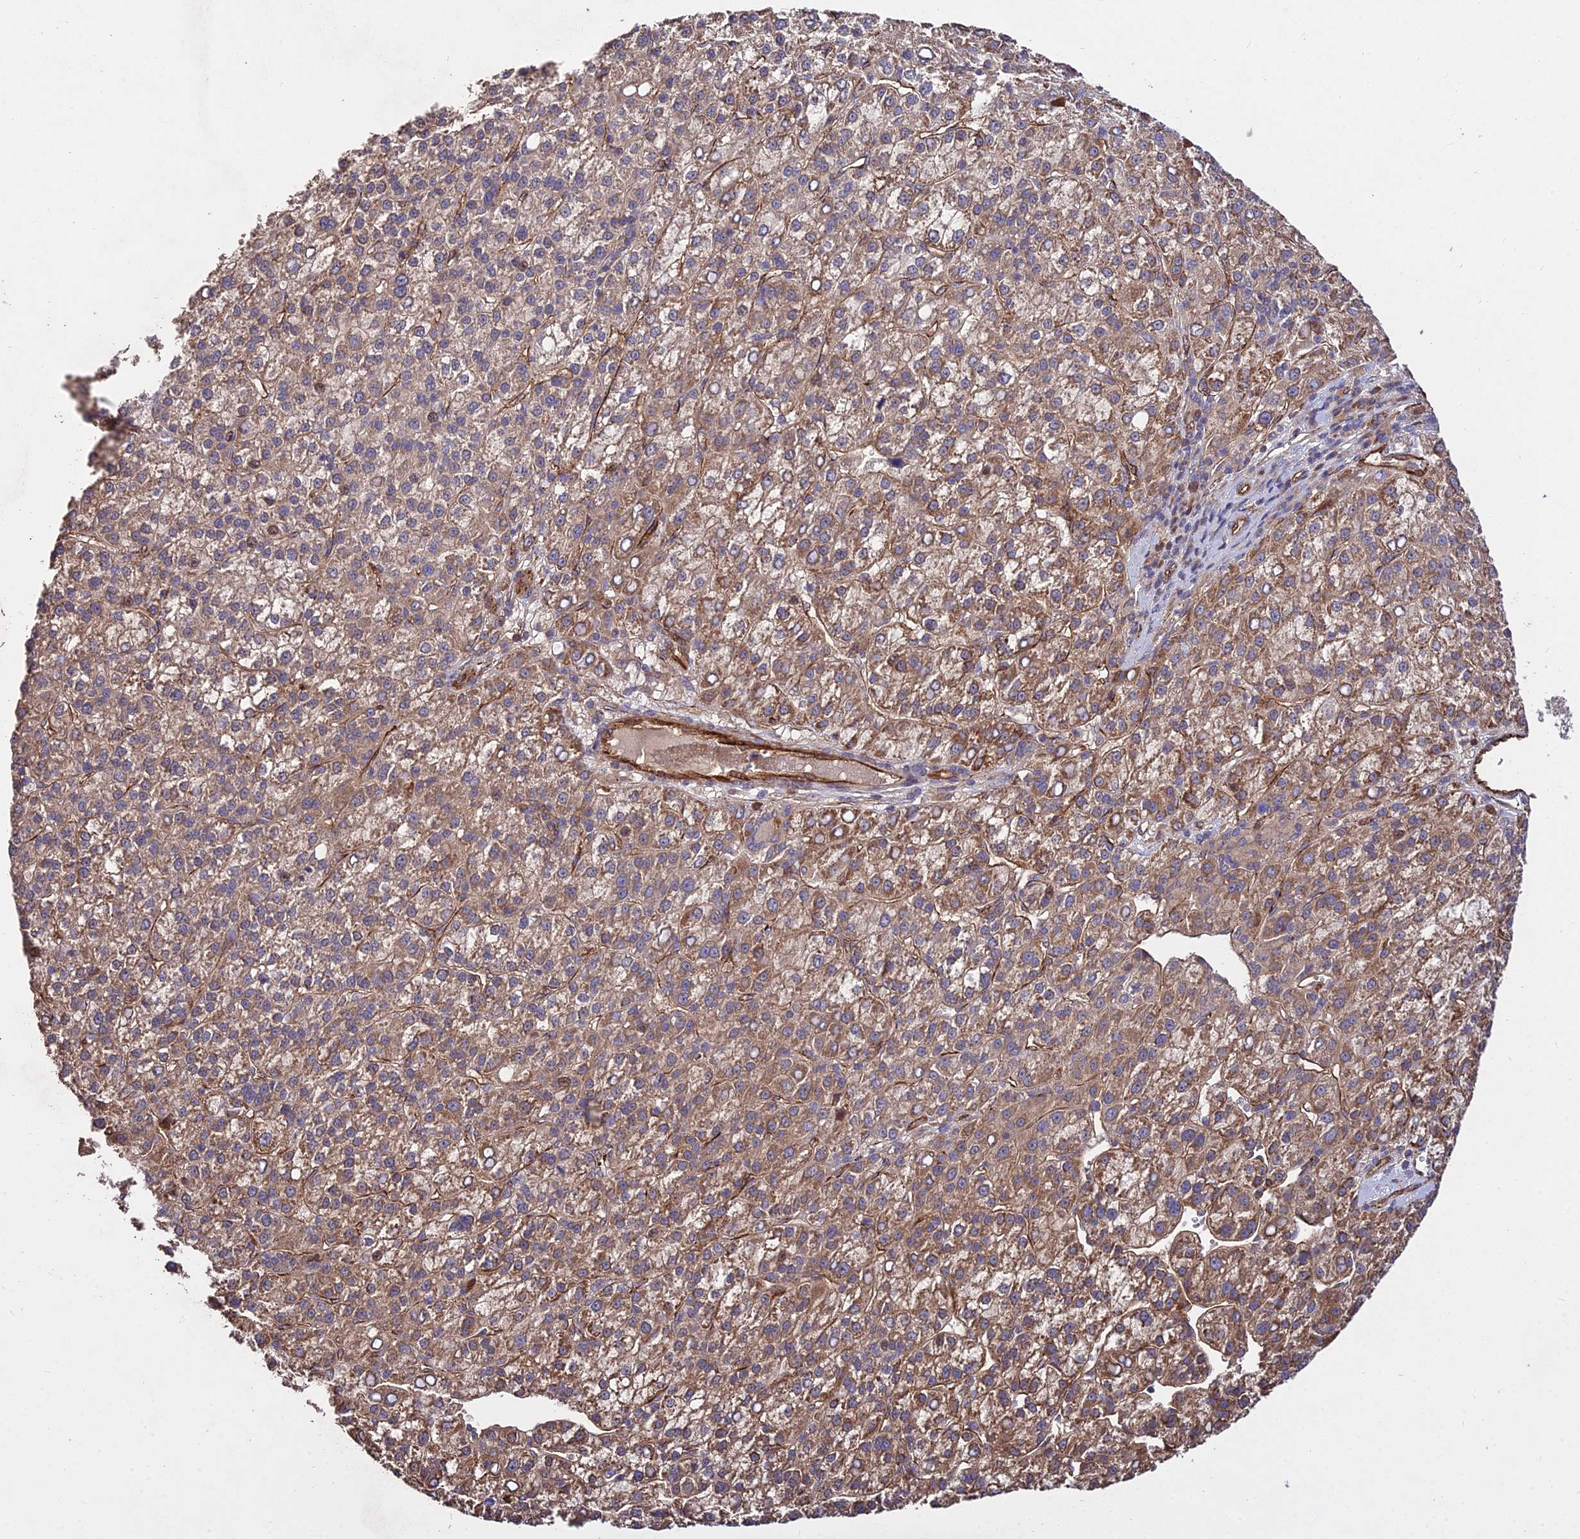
{"staining": {"intensity": "moderate", "quantity": ">75%", "location": "cytoplasmic/membranous"}, "tissue": "liver cancer", "cell_type": "Tumor cells", "image_type": "cancer", "snomed": [{"axis": "morphology", "description": "Carcinoma, Hepatocellular, NOS"}, {"axis": "topography", "description": "Liver"}], "caption": "Protein staining by IHC reveals moderate cytoplasmic/membranous expression in about >75% of tumor cells in liver hepatocellular carcinoma.", "gene": "GRTP1", "patient": {"sex": "female", "age": 58}}